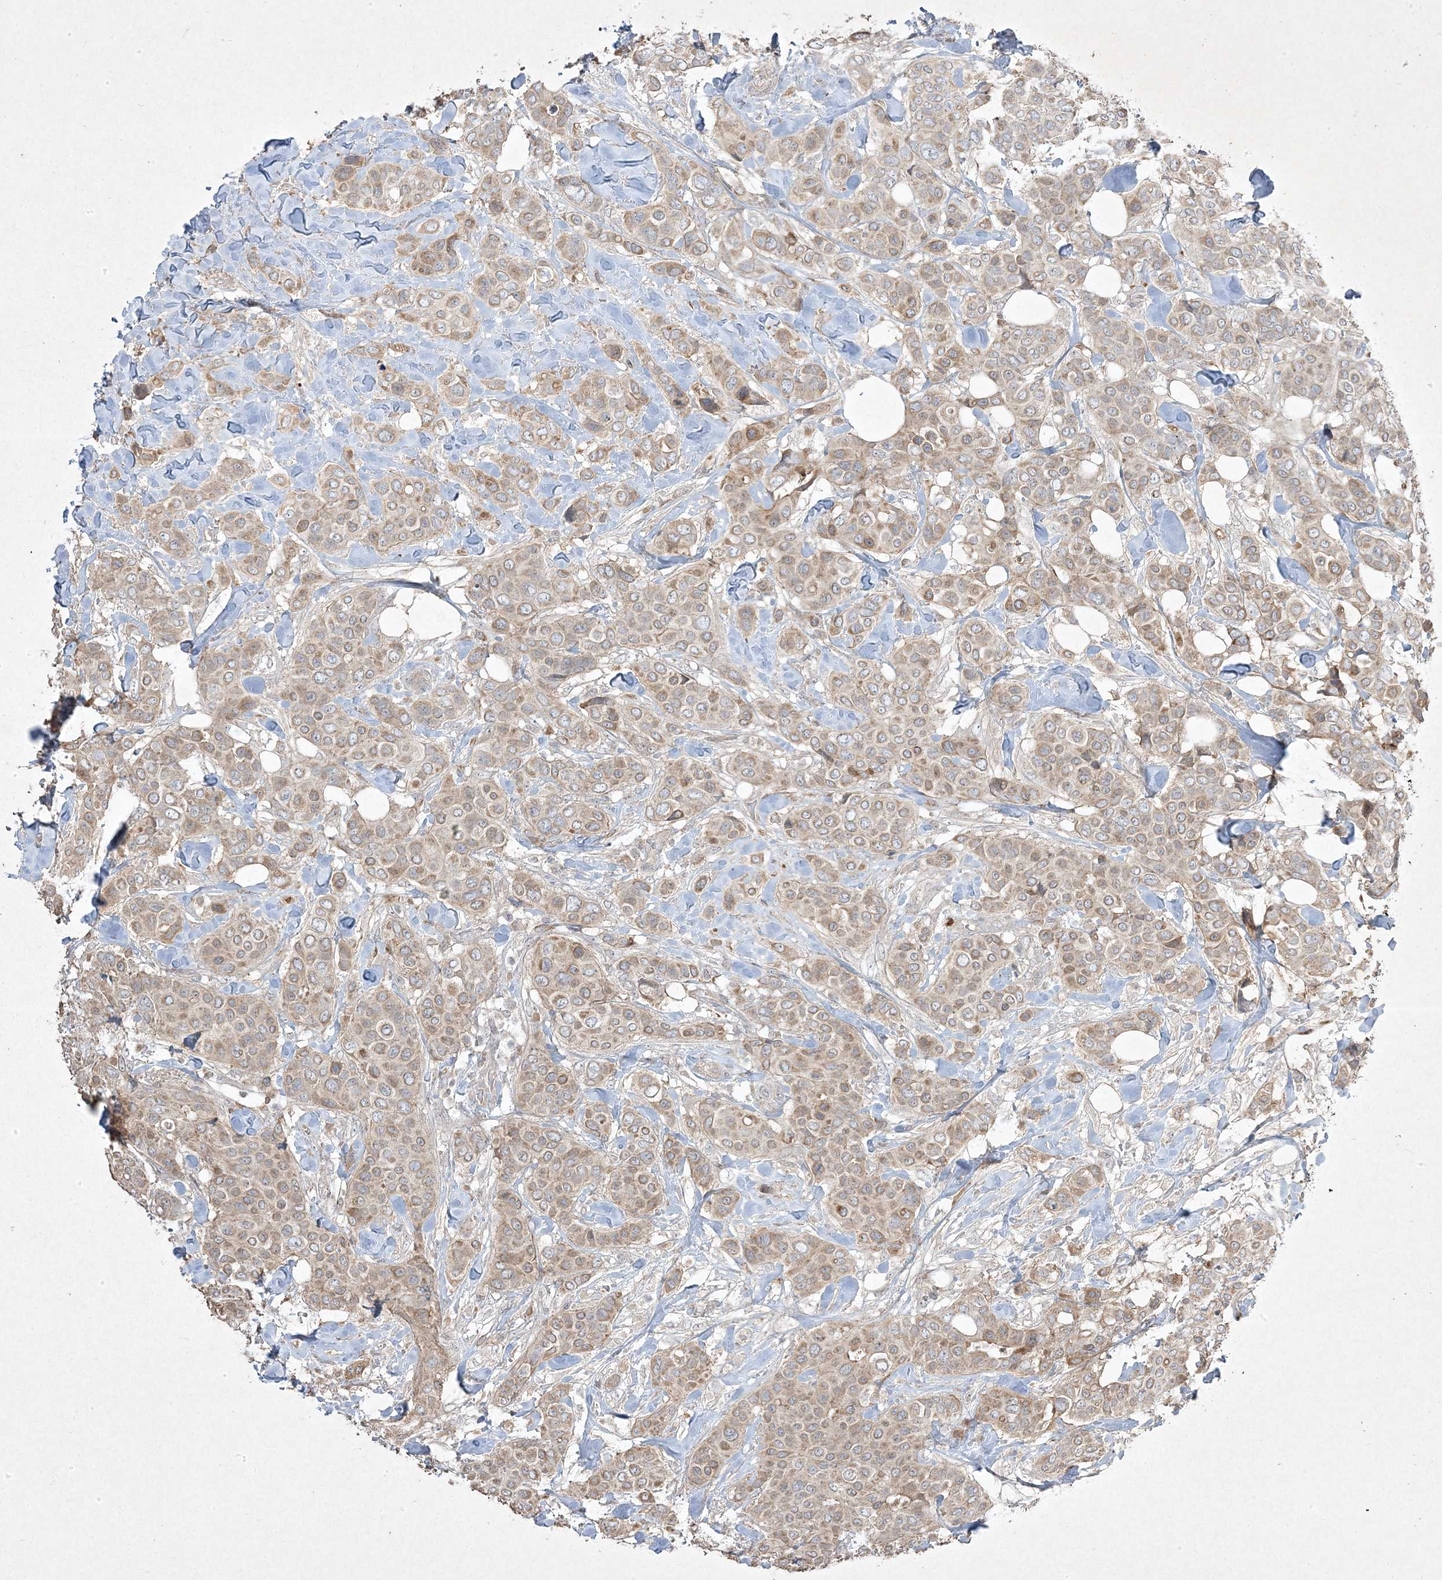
{"staining": {"intensity": "weak", "quantity": "25%-75%", "location": "cytoplasmic/membranous"}, "tissue": "breast cancer", "cell_type": "Tumor cells", "image_type": "cancer", "snomed": [{"axis": "morphology", "description": "Lobular carcinoma"}, {"axis": "topography", "description": "Breast"}], "caption": "DAB (3,3'-diaminobenzidine) immunohistochemical staining of breast cancer (lobular carcinoma) displays weak cytoplasmic/membranous protein staining in about 25%-75% of tumor cells. The staining is performed using DAB brown chromogen to label protein expression. The nuclei are counter-stained blue using hematoxylin.", "gene": "RGL4", "patient": {"sex": "female", "age": 51}}